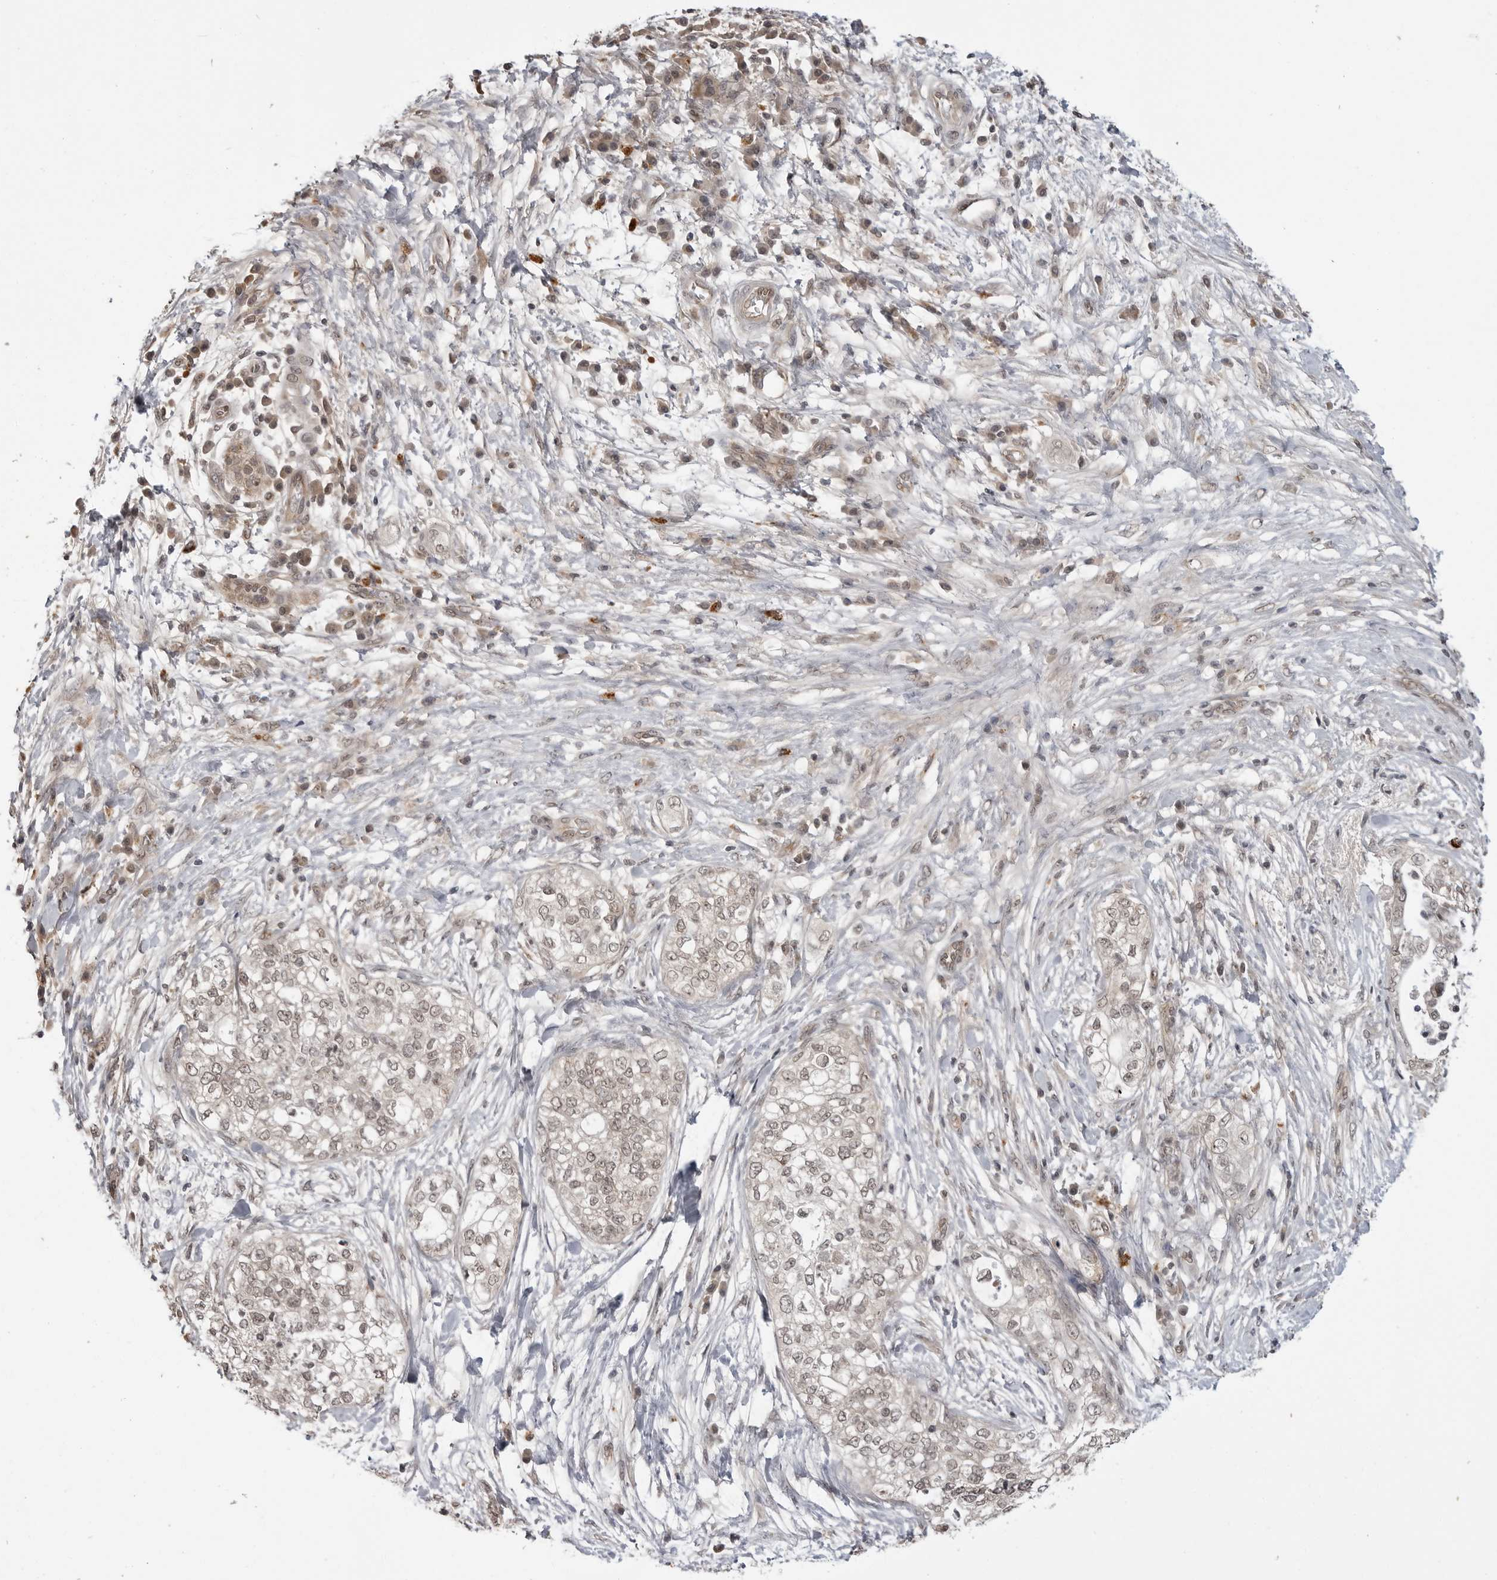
{"staining": {"intensity": "weak", "quantity": "25%-75%", "location": "cytoplasmic/membranous,nuclear"}, "tissue": "pancreatic cancer", "cell_type": "Tumor cells", "image_type": "cancer", "snomed": [{"axis": "morphology", "description": "Adenocarcinoma, NOS"}, {"axis": "topography", "description": "Pancreas"}], "caption": "Human adenocarcinoma (pancreatic) stained for a protein (brown) shows weak cytoplasmic/membranous and nuclear positive positivity in approximately 25%-75% of tumor cells.", "gene": "IL24", "patient": {"sex": "male", "age": 72}}